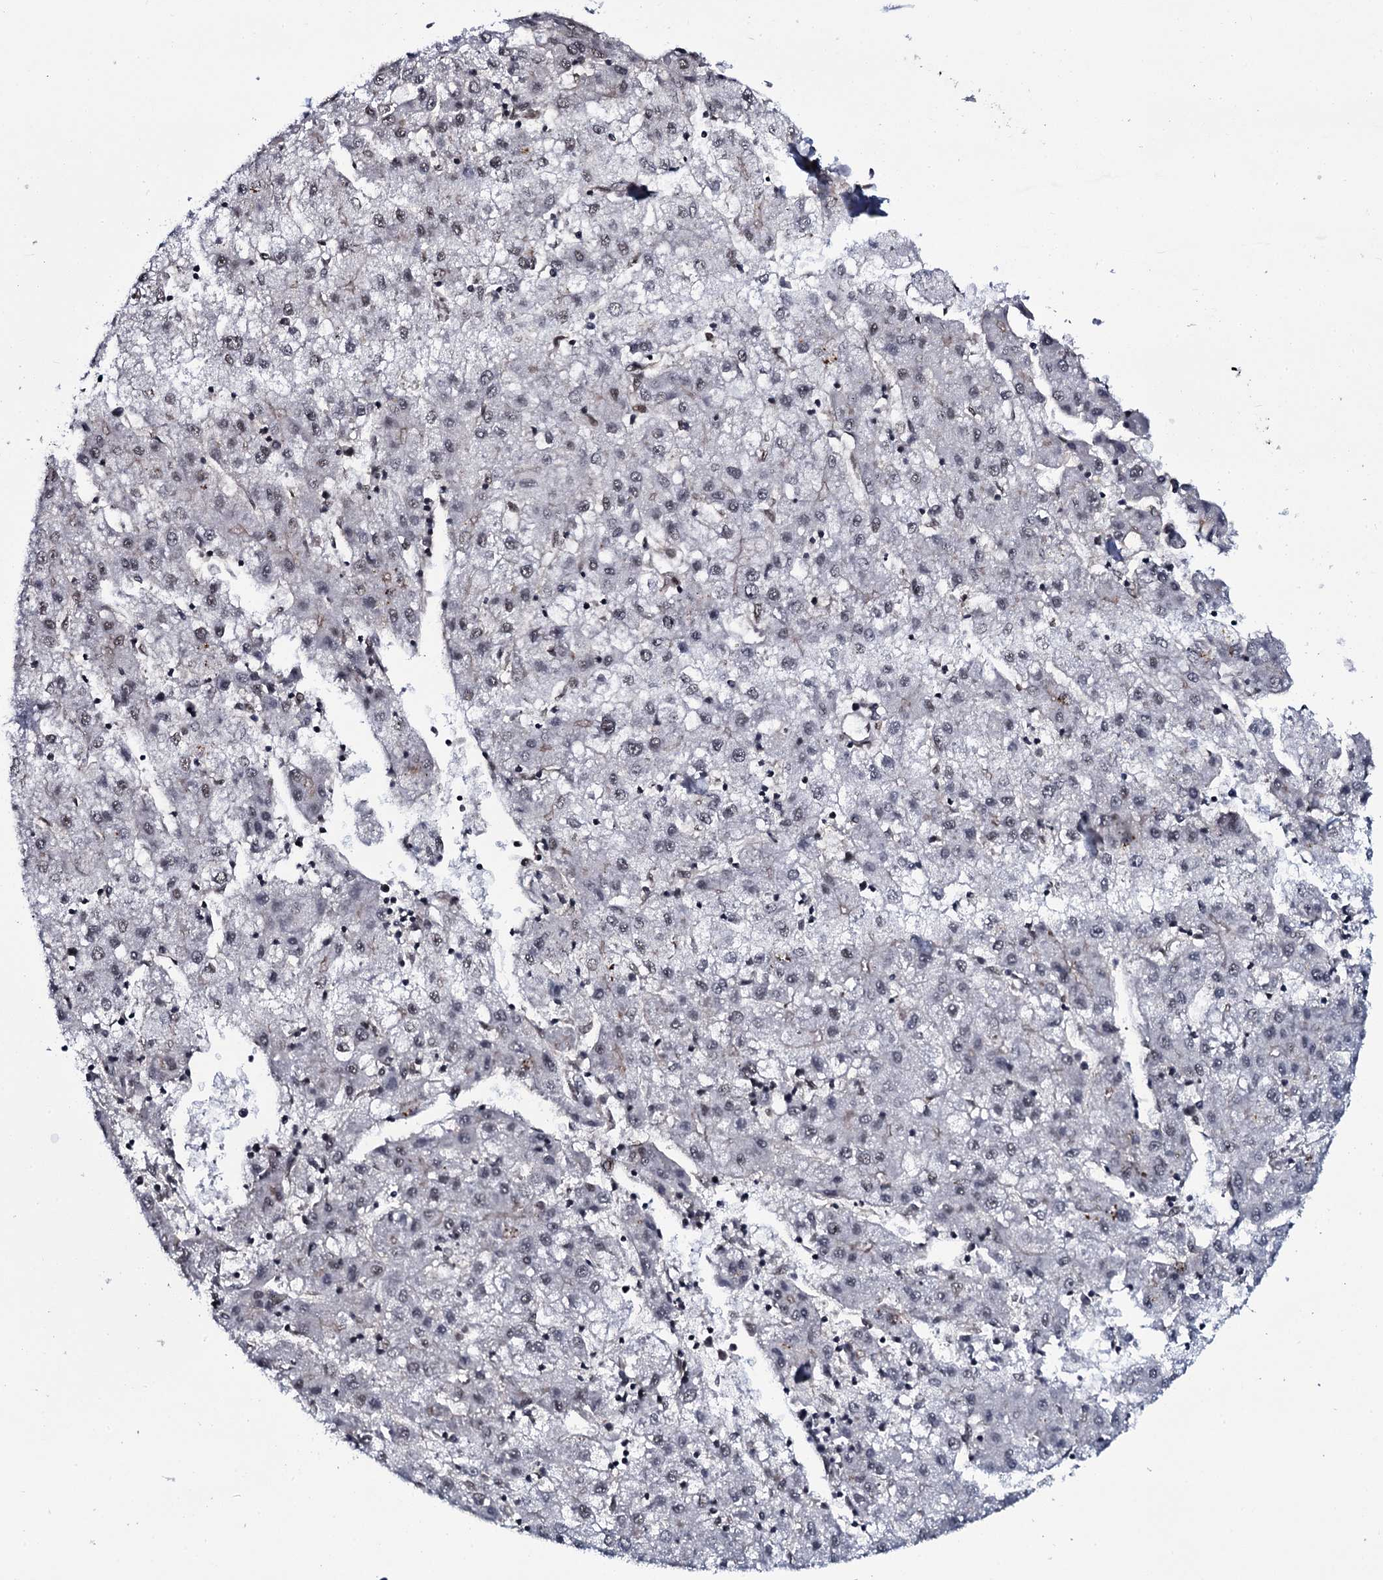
{"staining": {"intensity": "weak", "quantity": "<25%", "location": "nuclear"}, "tissue": "liver cancer", "cell_type": "Tumor cells", "image_type": "cancer", "snomed": [{"axis": "morphology", "description": "Carcinoma, Hepatocellular, NOS"}, {"axis": "topography", "description": "Liver"}], "caption": "Human liver hepatocellular carcinoma stained for a protein using immunohistochemistry (IHC) exhibits no expression in tumor cells.", "gene": "SH2D4B", "patient": {"sex": "male", "age": 72}}